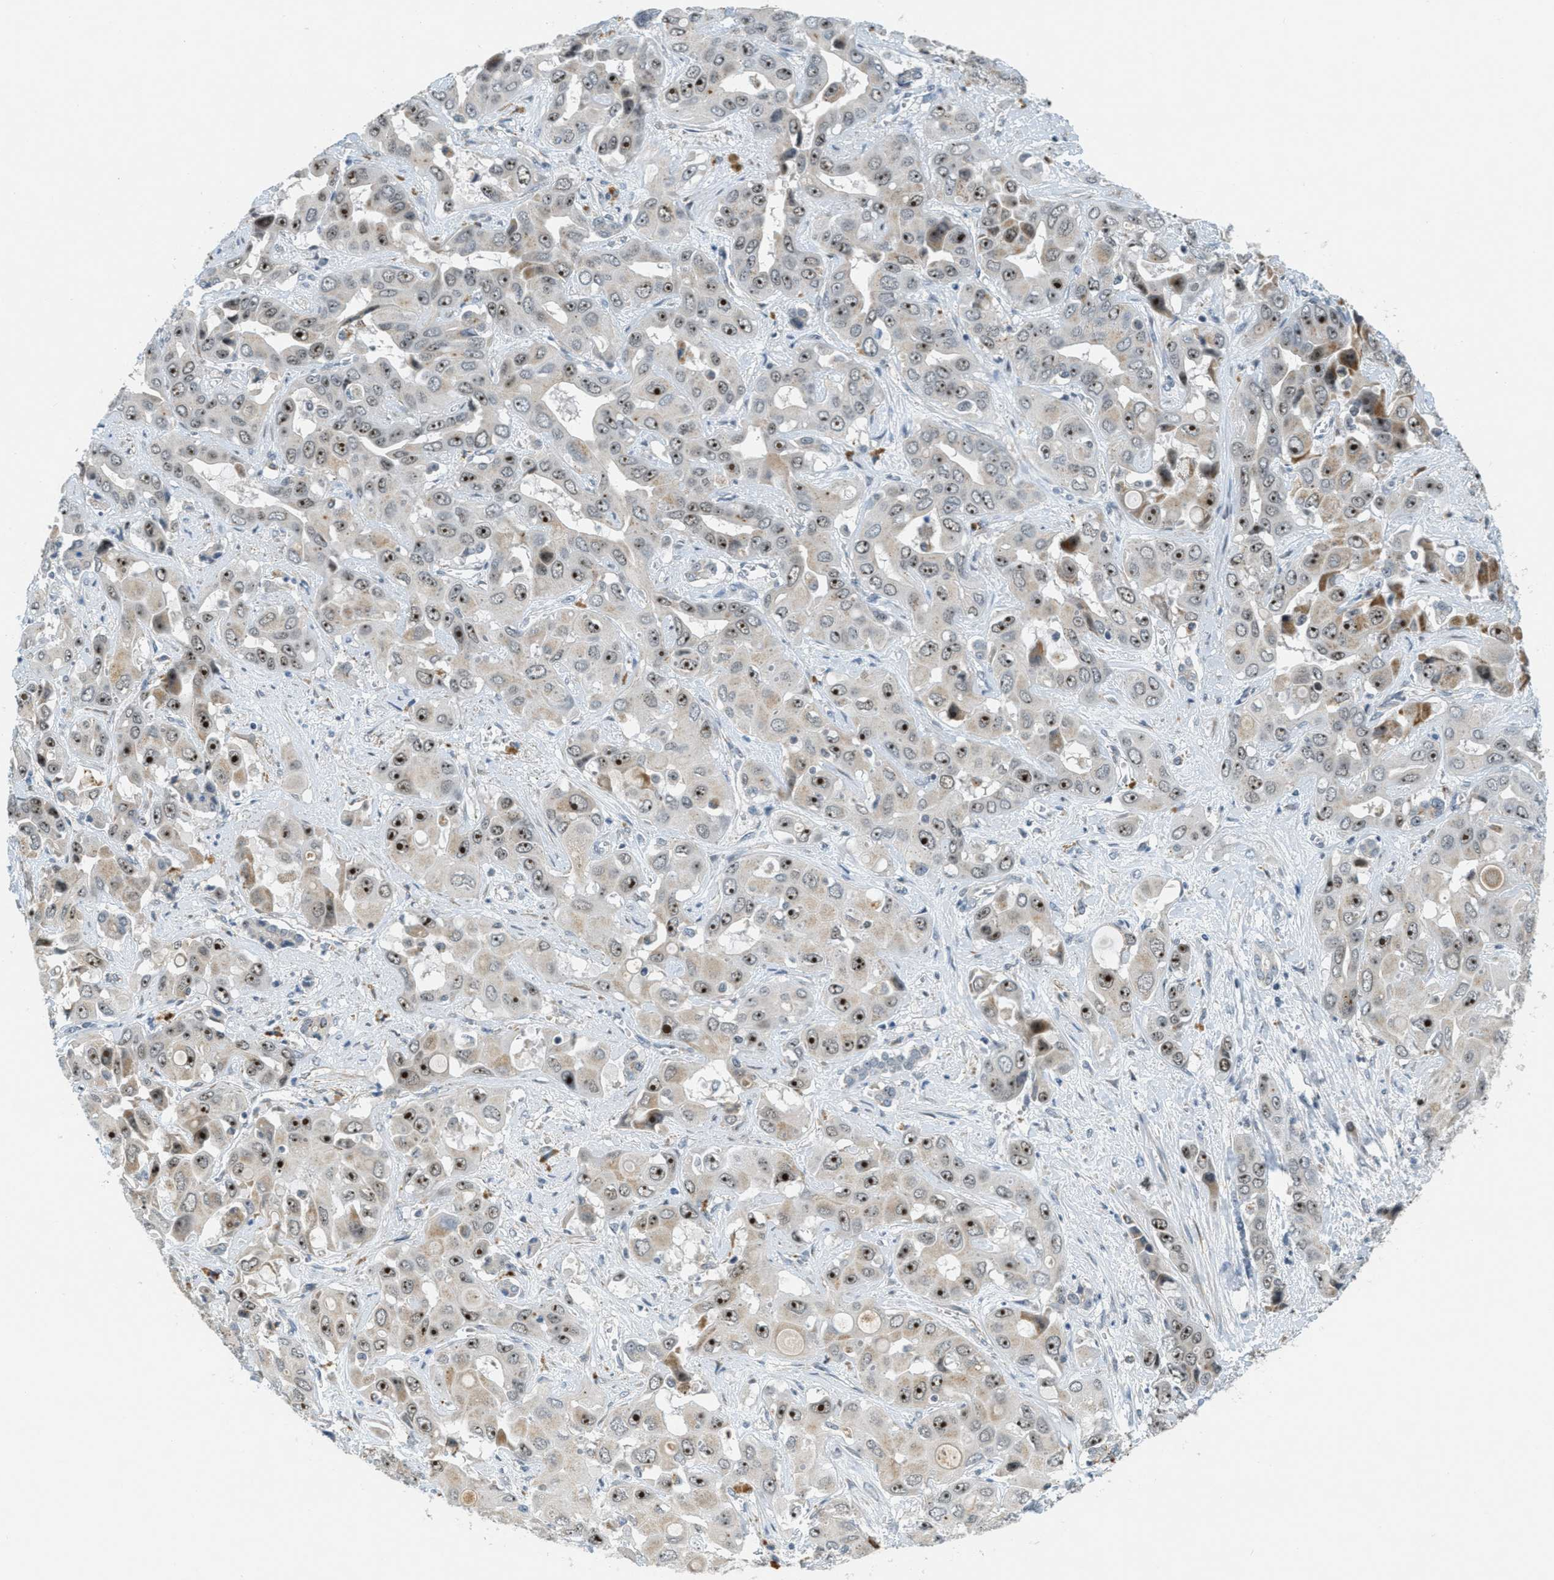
{"staining": {"intensity": "strong", "quantity": "25%-75%", "location": "nuclear"}, "tissue": "liver cancer", "cell_type": "Tumor cells", "image_type": "cancer", "snomed": [{"axis": "morphology", "description": "Cholangiocarcinoma"}, {"axis": "topography", "description": "Liver"}], "caption": "This is an image of IHC staining of liver cholangiocarcinoma, which shows strong positivity in the nuclear of tumor cells.", "gene": "DDX47", "patient": {"sex": "female", "age": 52}}